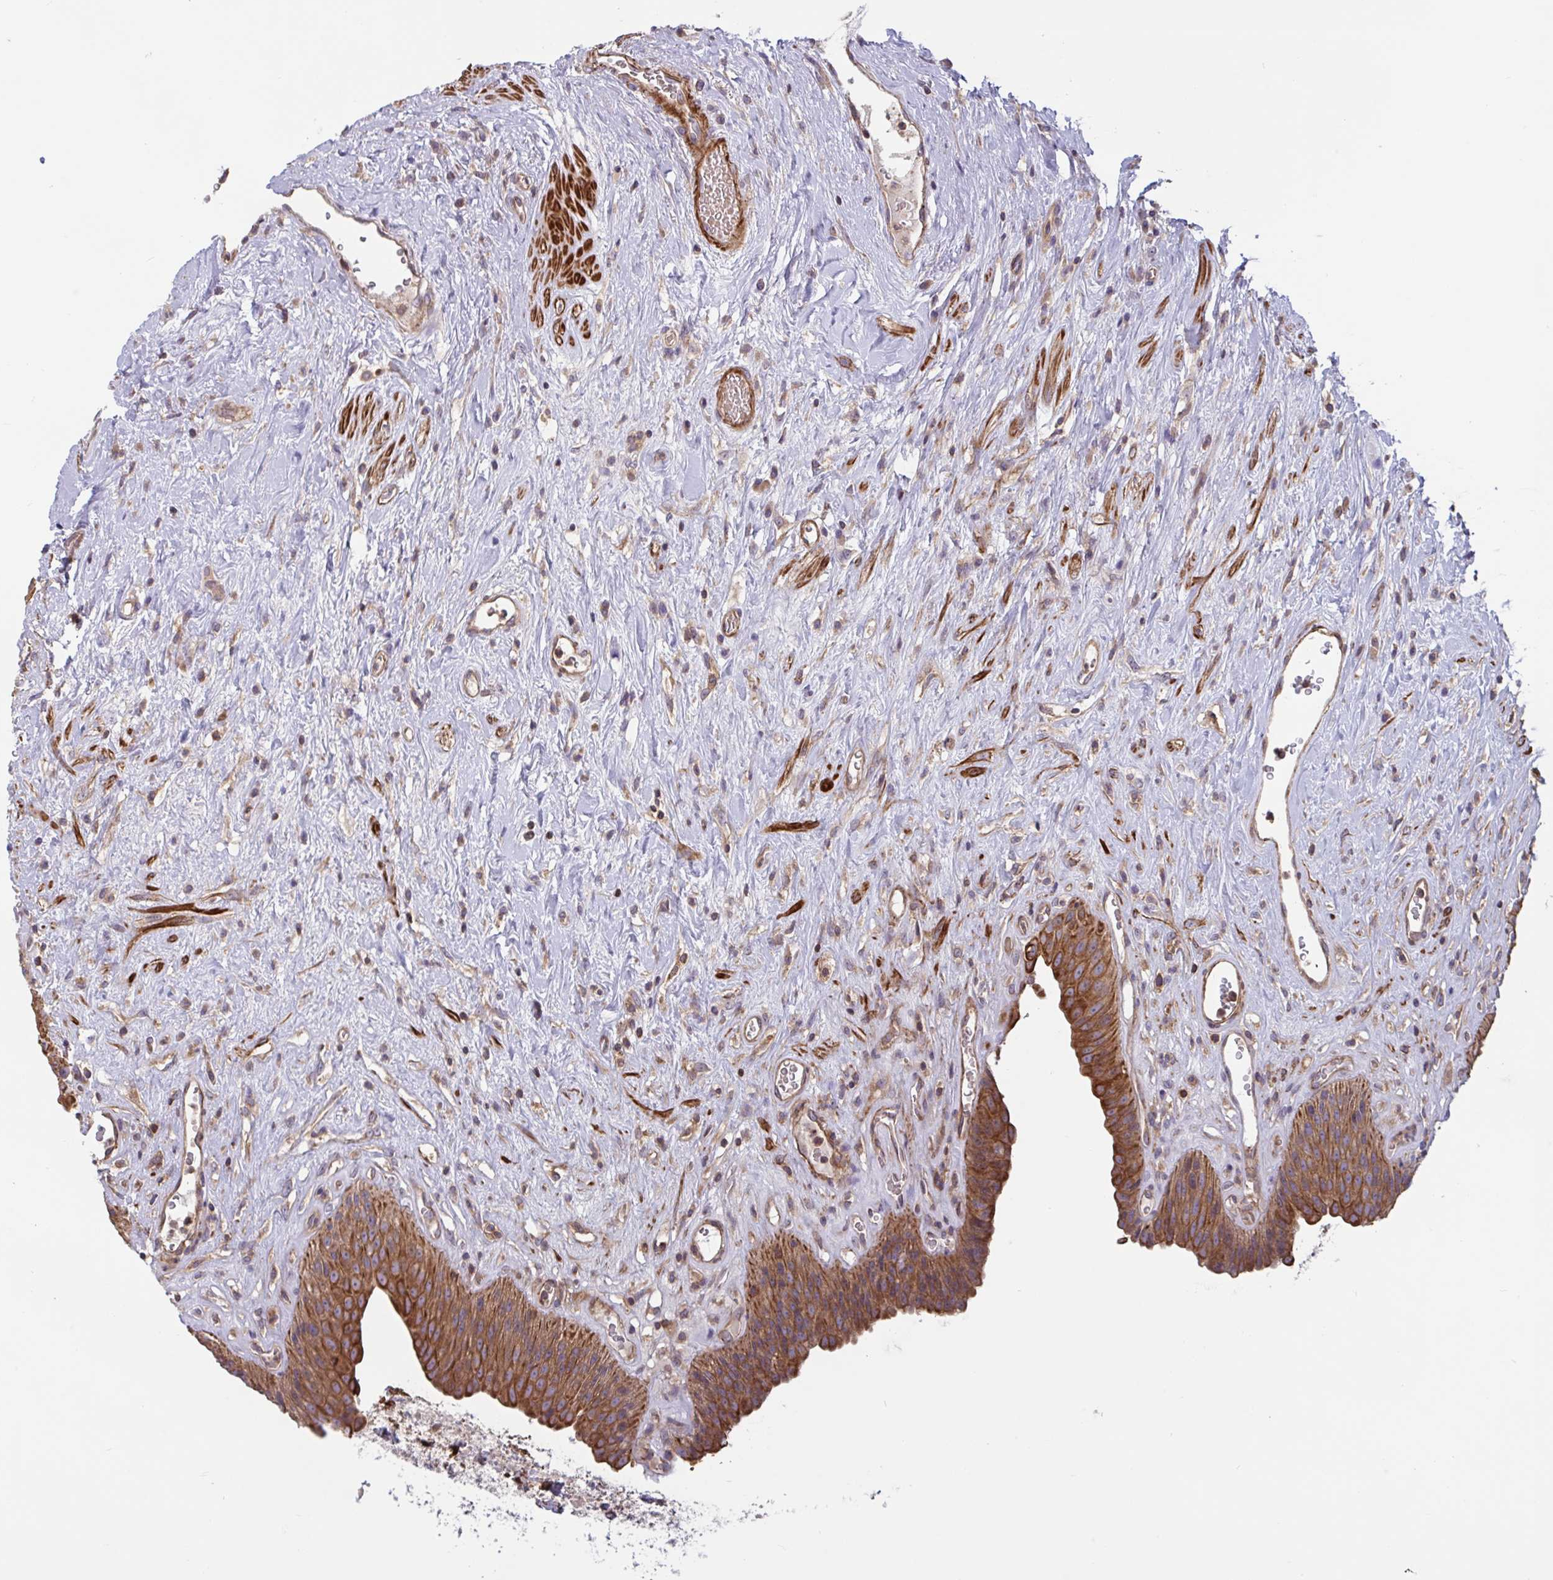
{"staining": {"intensity": "strong", "quantity": ">75%", "location": "cytoplasmic/membranous"}, "tissue": "urinary bladder", "cell_type": "Urothelial cells", "image_type": "normal", "snomed": [{"axis": "morphology", "description": "Normal tissue, NOS"}, {"axis": "topography", "description": "Urinary bladder"}], "caption": "Protein analysis of benign urinary bladder demonstrates strong cytoplasmic/membranous staining in about >75% of urothelial cells. (brown staining indicates protein expression, while blue staining denotes nuclei).", "gene": "TANK", "patient": {"sex": "female", "age": 56}}